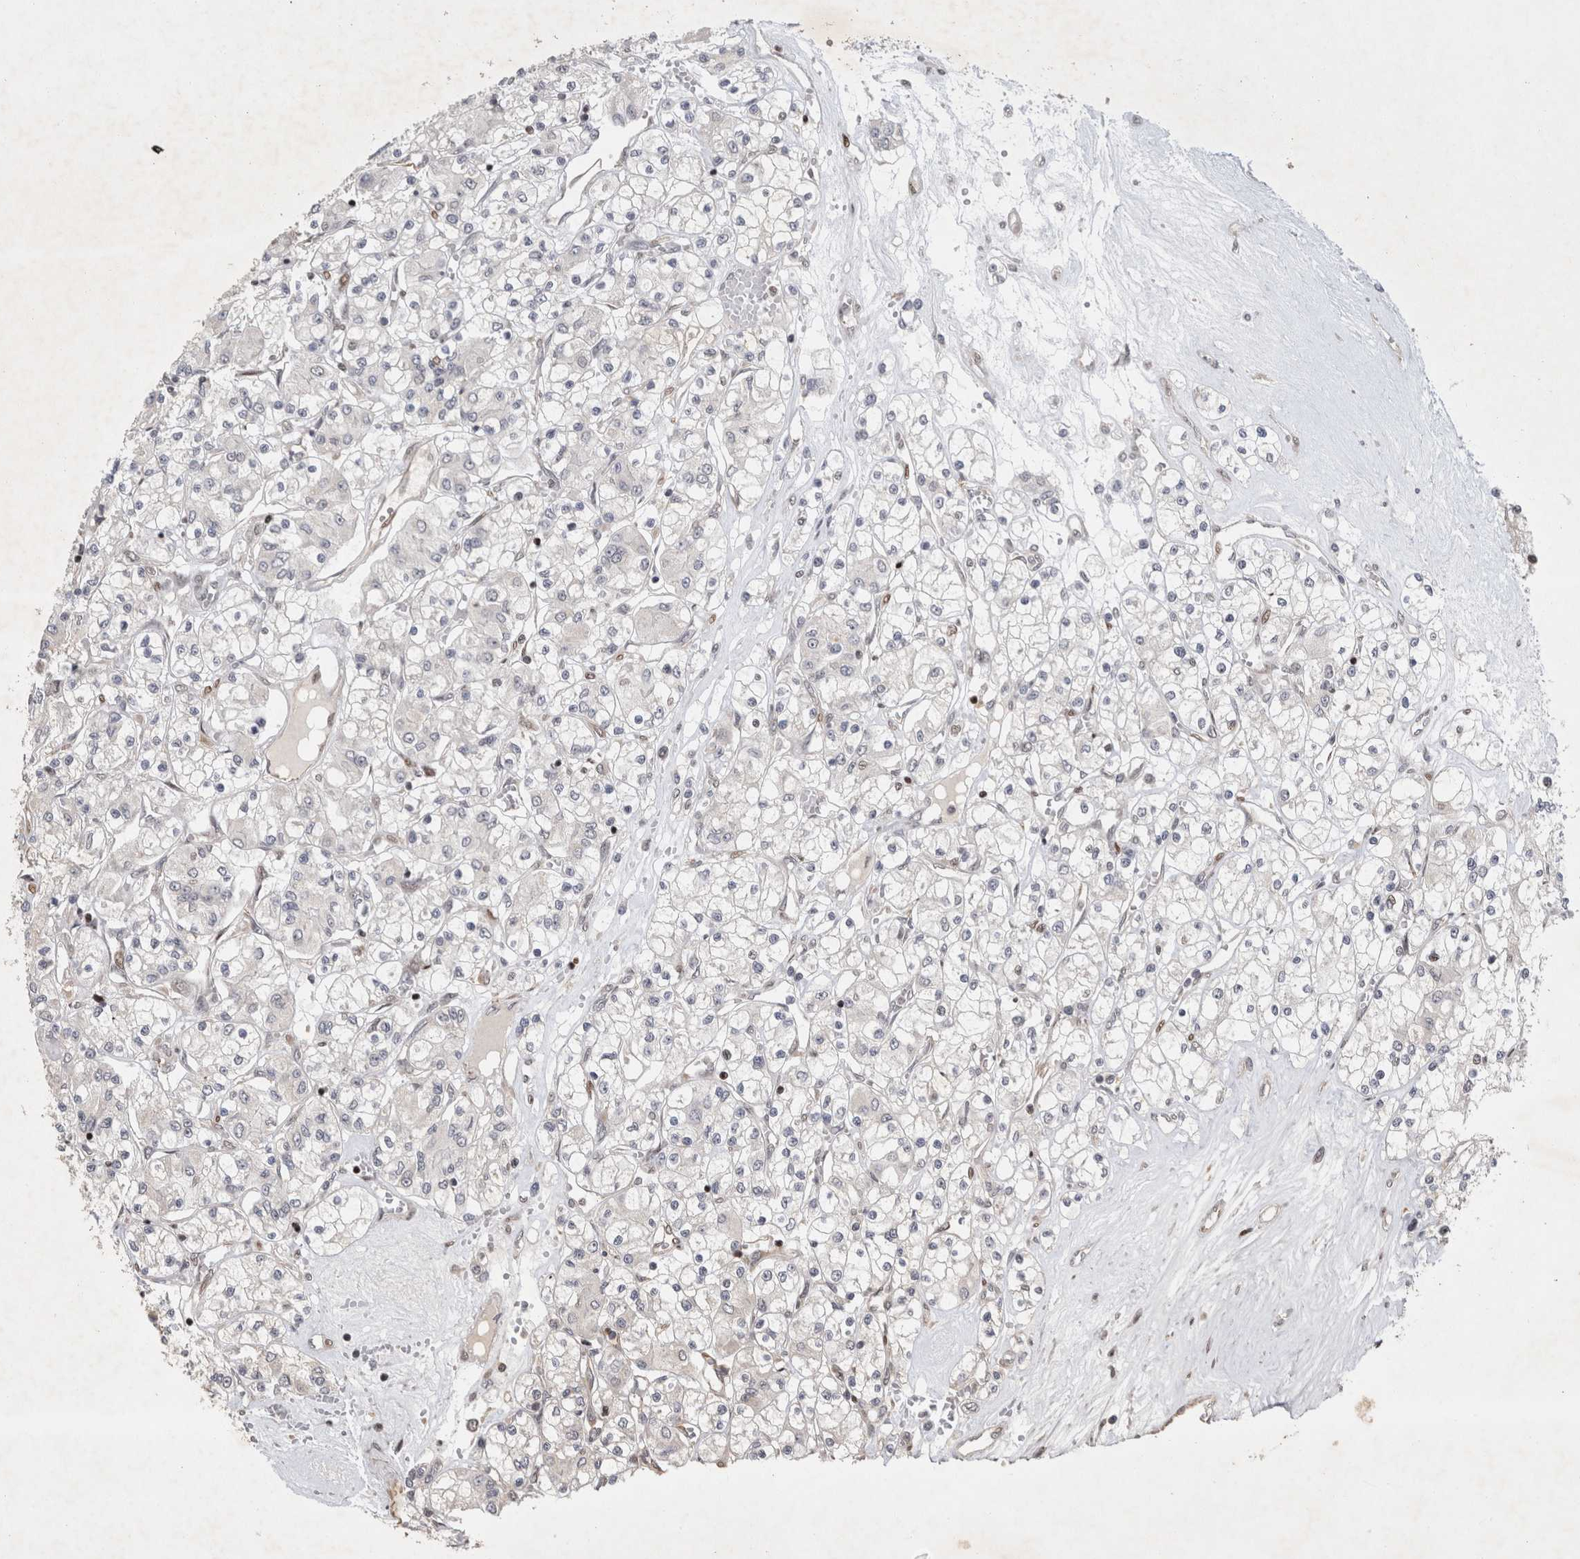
{"staining": {"intensity": "negative", "quantity": "none", "location": "none"}, "tissue": "renal cancer", "cell_type": "Tumor cells", "image_type": "cancer", "snomed": [{"axis": "morphology", "description": "Adenocarcinoma, NOS"}, {"axis": "topography", "description": "Kidney"}], "caption": "The micrograph exhibits no staining of tumor cells in renal adenocarcinoma. (DAB (3,3'-diaminobenzidine) IHC, high magnification).", "gene": "C8orf58", "patient": {"sex": "female", "age": 59}}